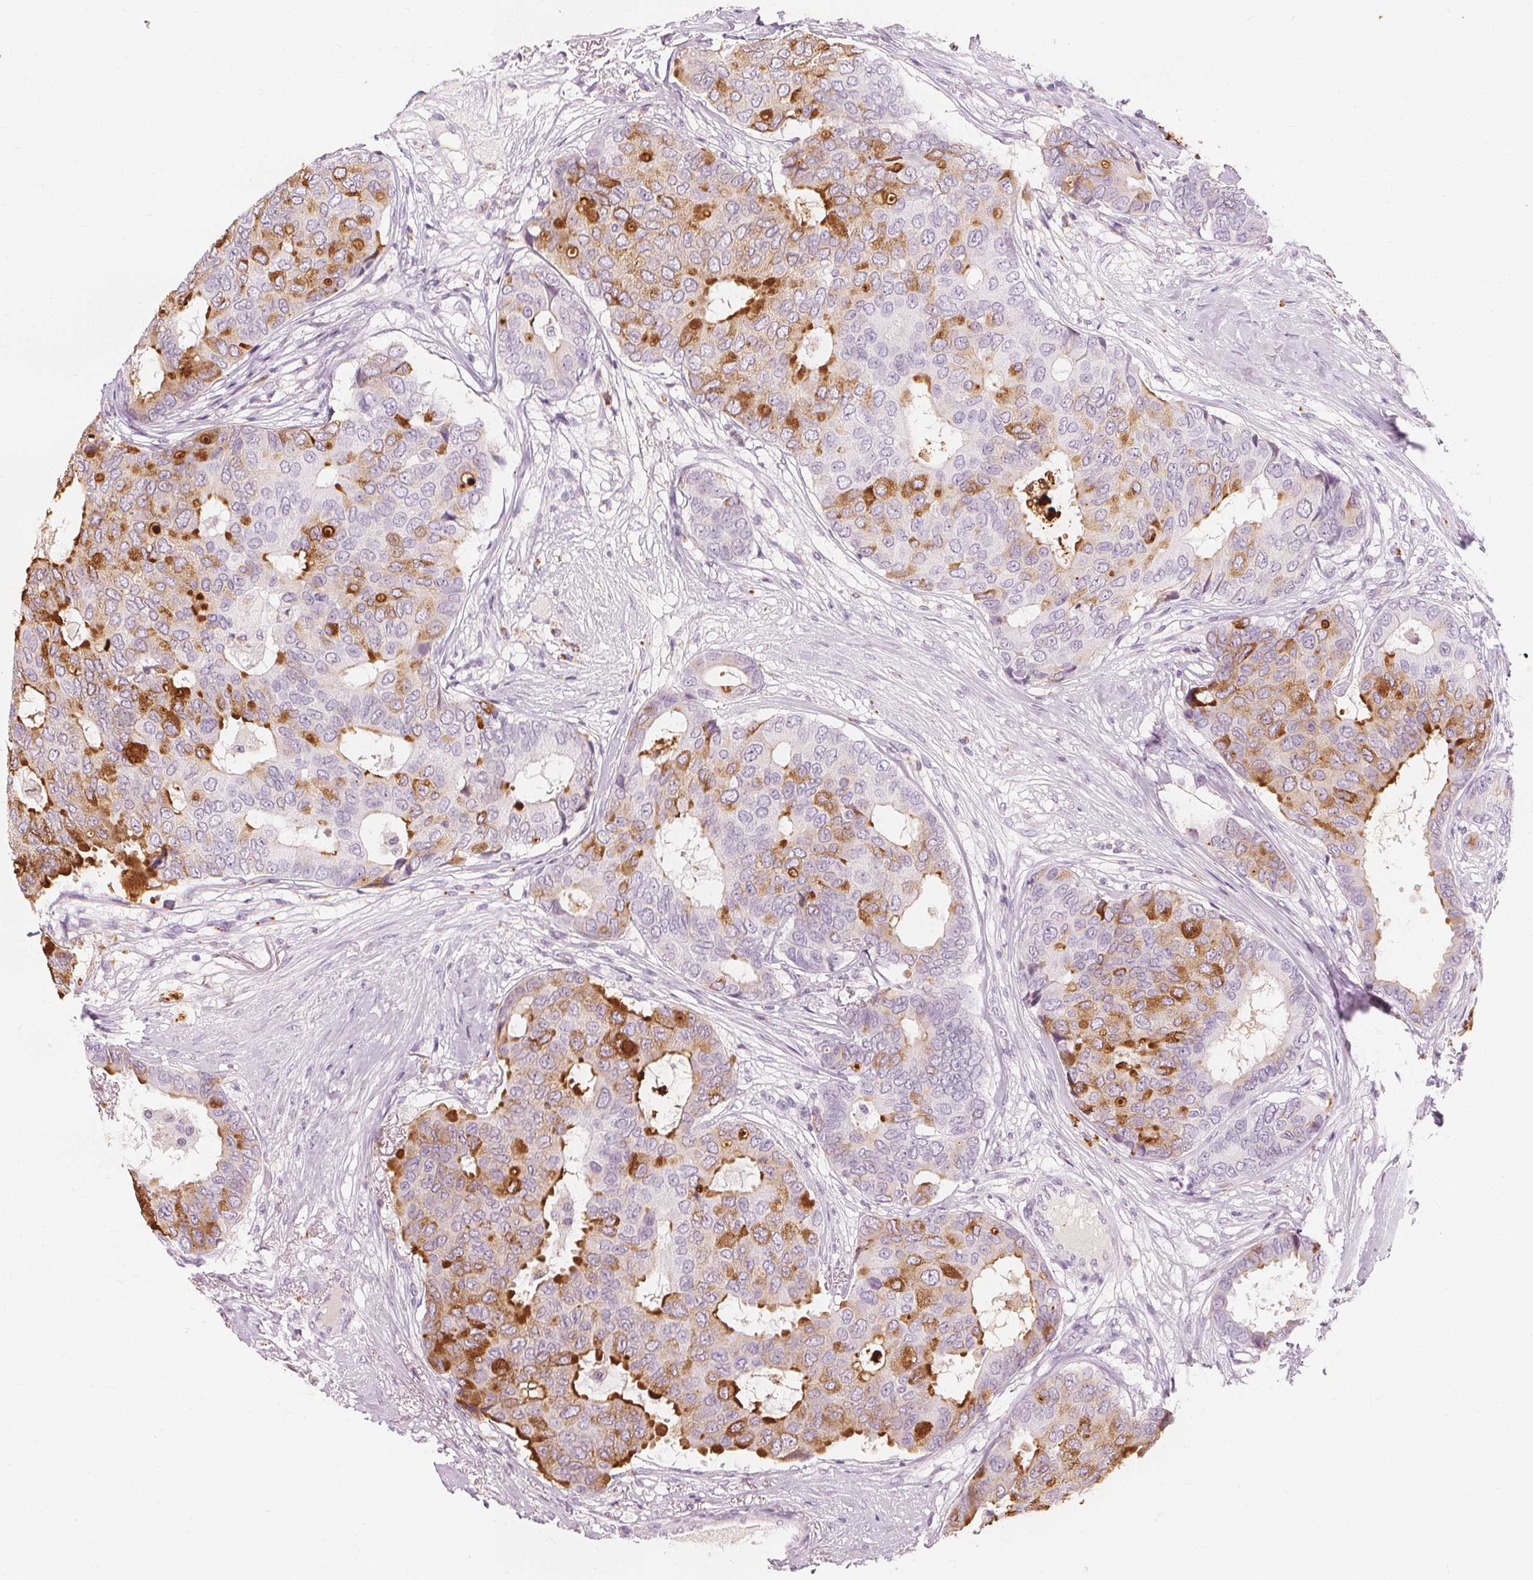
{"staining": {"intensity": "moderate", "quantity": "25%-75%", "location": "cytoplasmic/membranous"}, "tissue": "breast cancer", "cell_type": "Tumor cells", "image_type": "cancer", "snomed": [{"axis": "morphology", "description": "Duct carcinoma"}, {"axis": "topography", "description": "Breast"}], "caption": "The immunohistochemical stain highlights moderate cytoplasmic/membranous positivity in tumor cells of breast cancer (invasive ductal carcinoma) tissue.", "gene": "TFF1", "patient": {"sex": "female", "age": 75}}